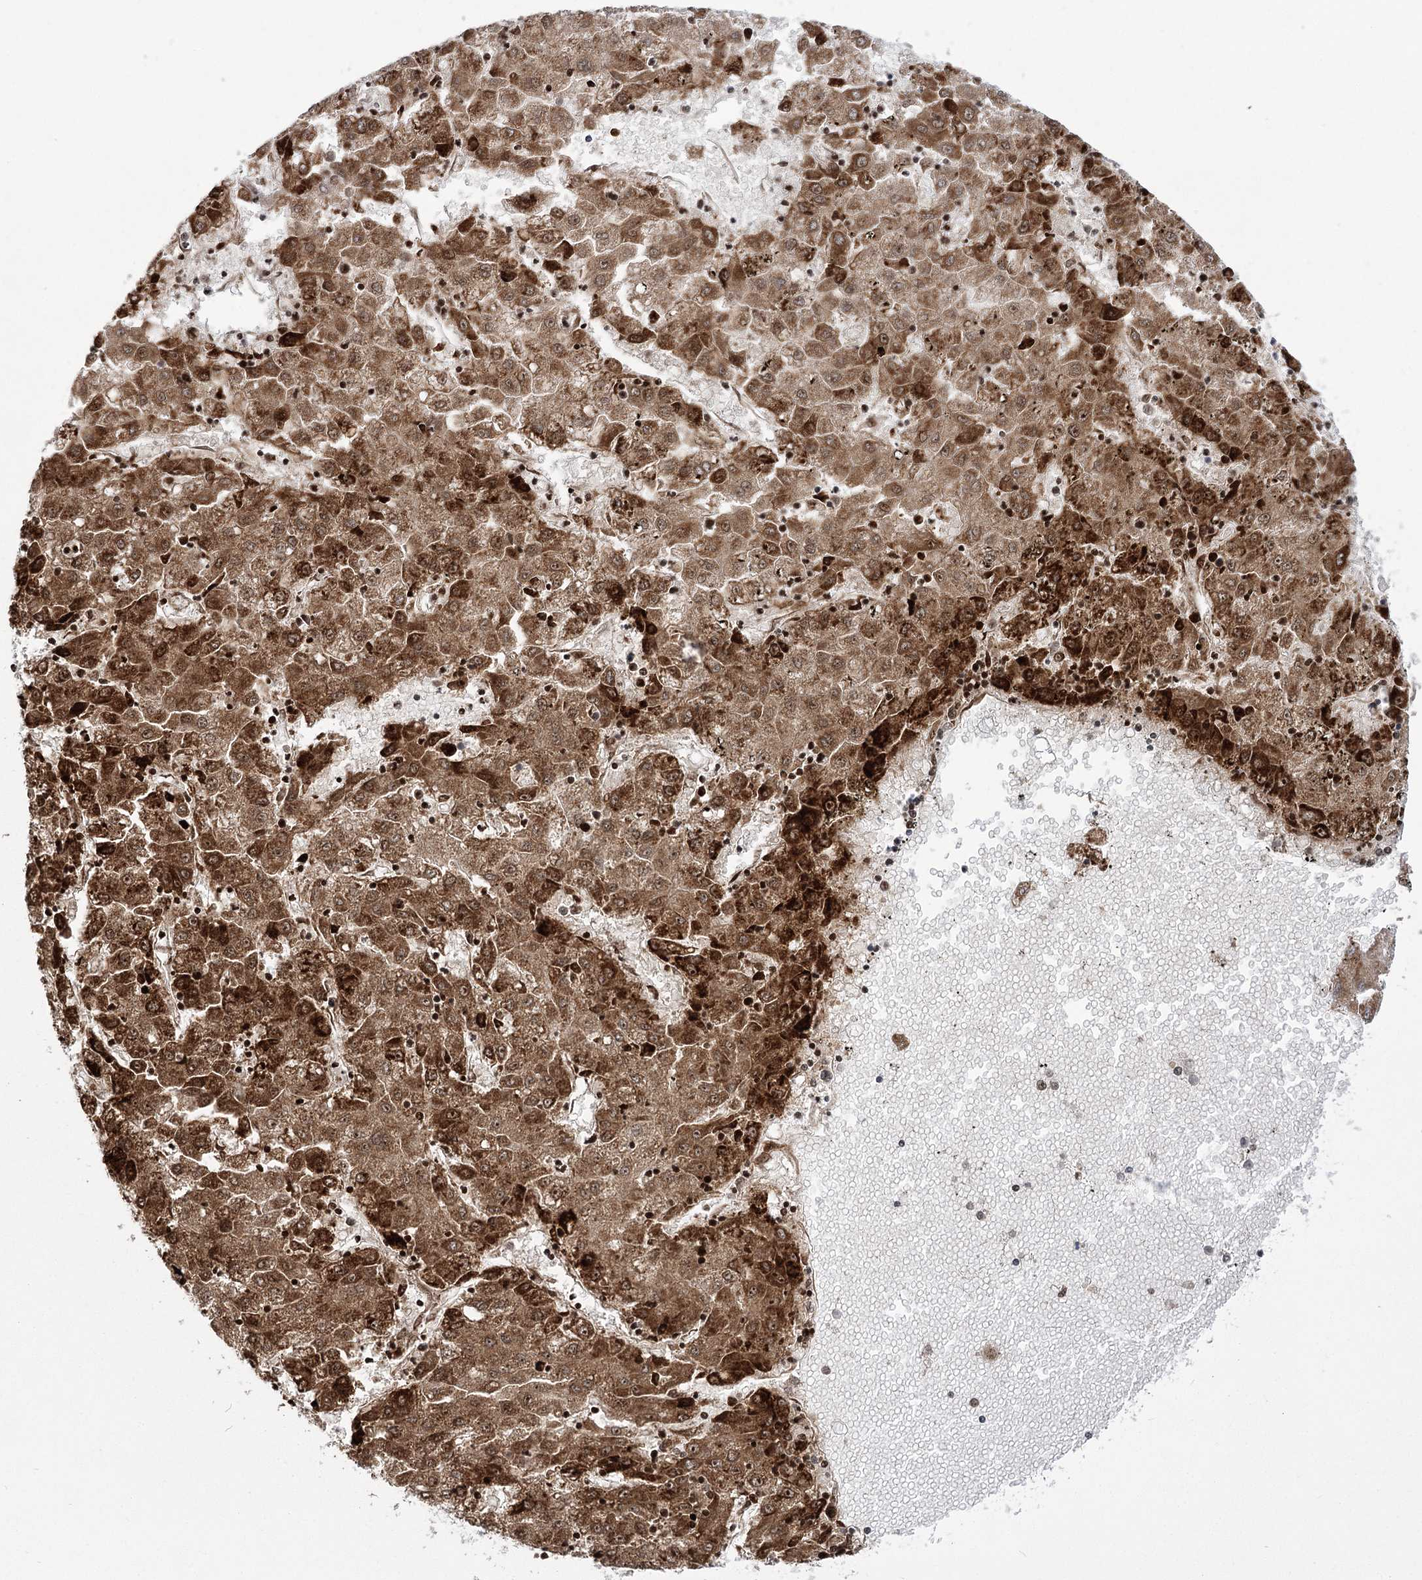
{"staining": {"intensity": "moderate", "quantity": ">75%", "location": "cytoplasmic/membranous"}, "tissue": "liver cancer", "cell_type": "Tumor cells", "image_type": "cancer", "snomed": [{"axis": "morphology", "description": "Carcinoma, Hepatocellular, NOS"}, {"axis": "topography", "description": "Liver"}], "caption": "Immunohistochemistry (IHC) (DAB) staining of human hepatocellular carcinoma (liver) reveals moderate cytoplasmic/membranous protein expression in about >75% of tumor cells. (DAB (3,3'-diaminobenzidine) = brown stain, brightfield microscopy at high magnification).", "gene": "PDHB", "patient": {"sex": "male", "age": 72}}